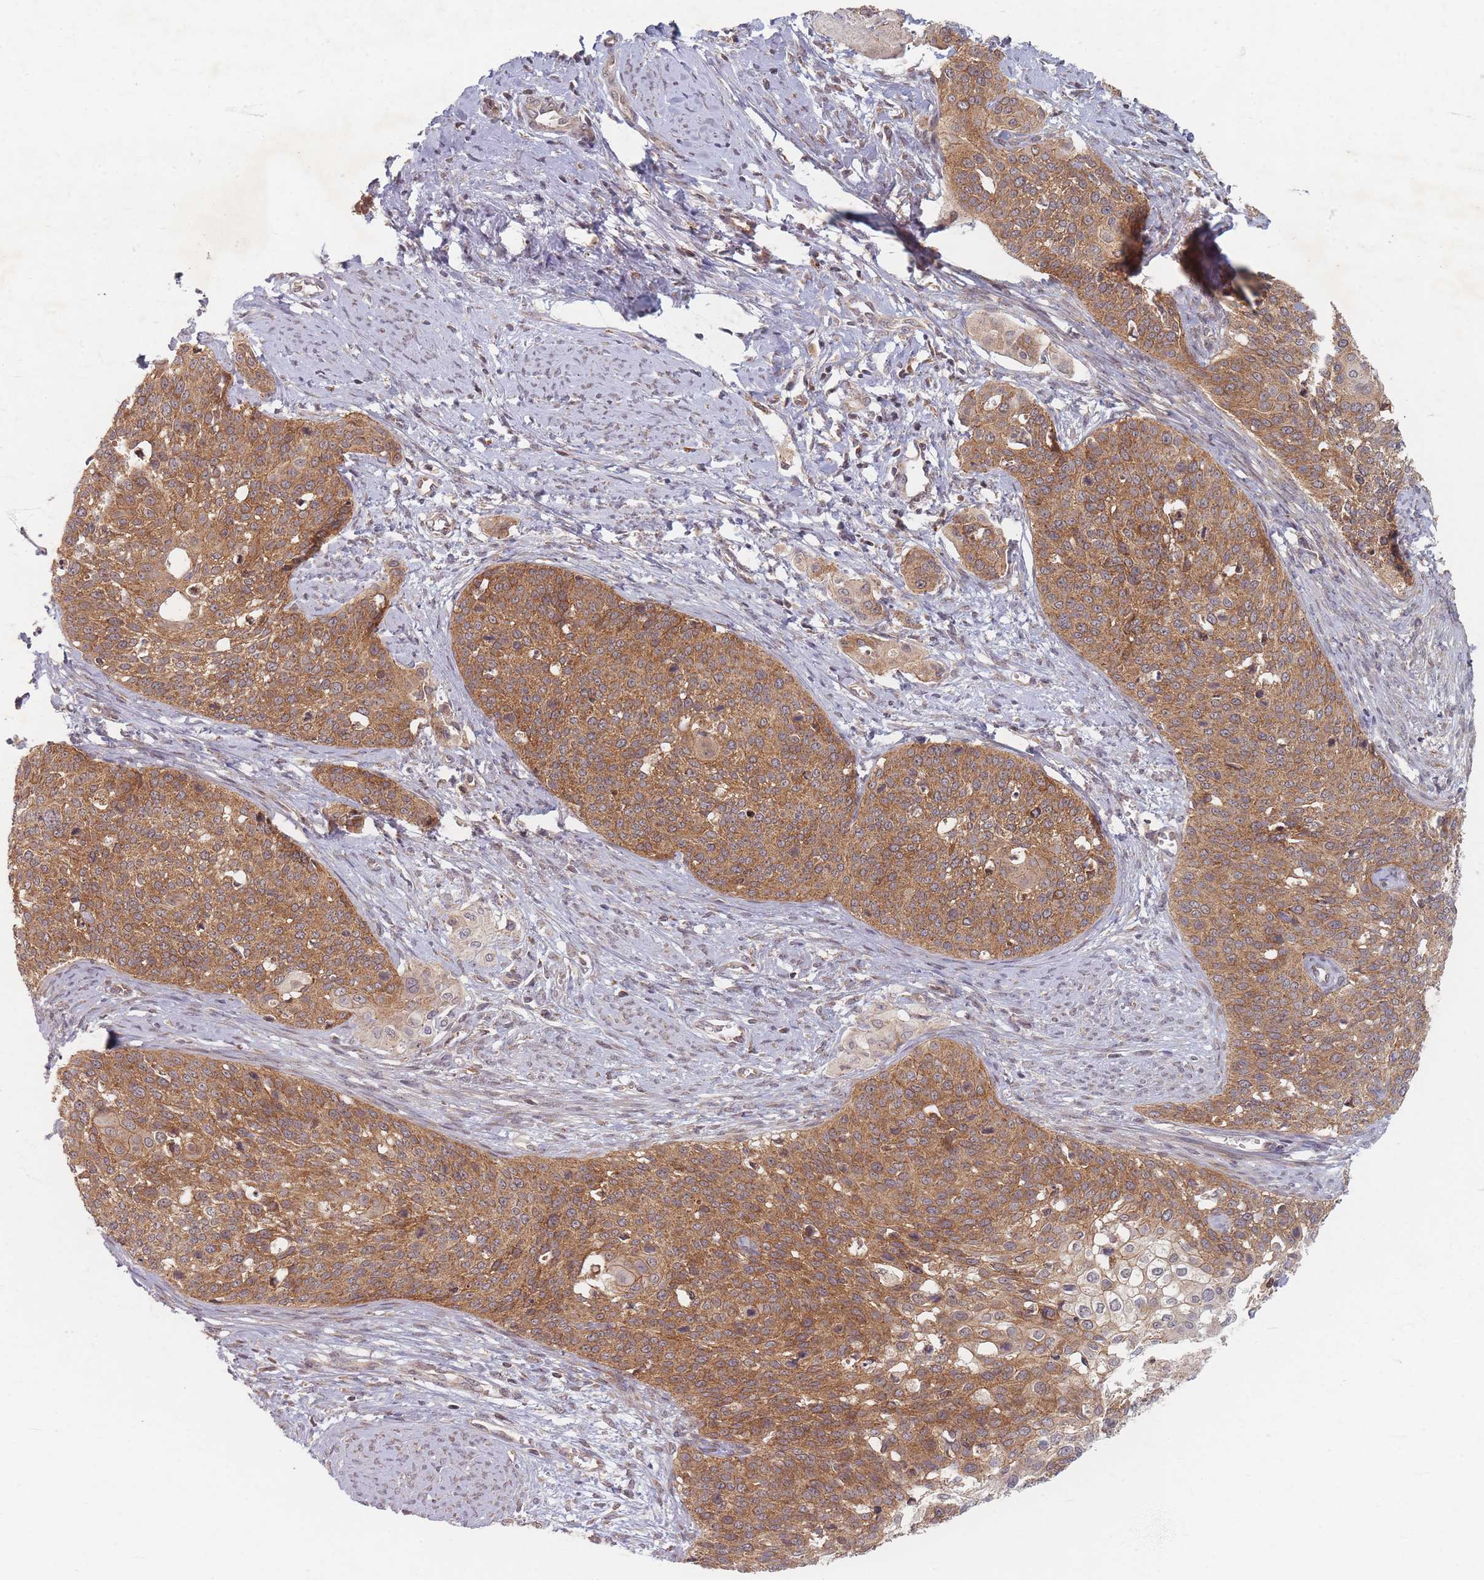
{"staining": {"intensity": "moderate", "quantity": ">75%", "location": "cytoplasmic/membranous"}, "tissue": "cervical cancer", "cell_type": "Tumor cells", "image_type": "cancer", "snomed": [{"axis": "morphology", "description": "Squamous cell carcinoma, NOS"}, {"axis": "topography", "description": "Cervix"}], "caption": "Immunohistochemistry (IHC) (DAB (3,3'-diaminobenzidine)) staining of cervical squamous cell carcinoma exhibits moderate cytoplasmic/membranous protein positivity in approximately >75% of tumor cells.", "gene": "RADX", "patient": {"sex": "female", "age": 44}}